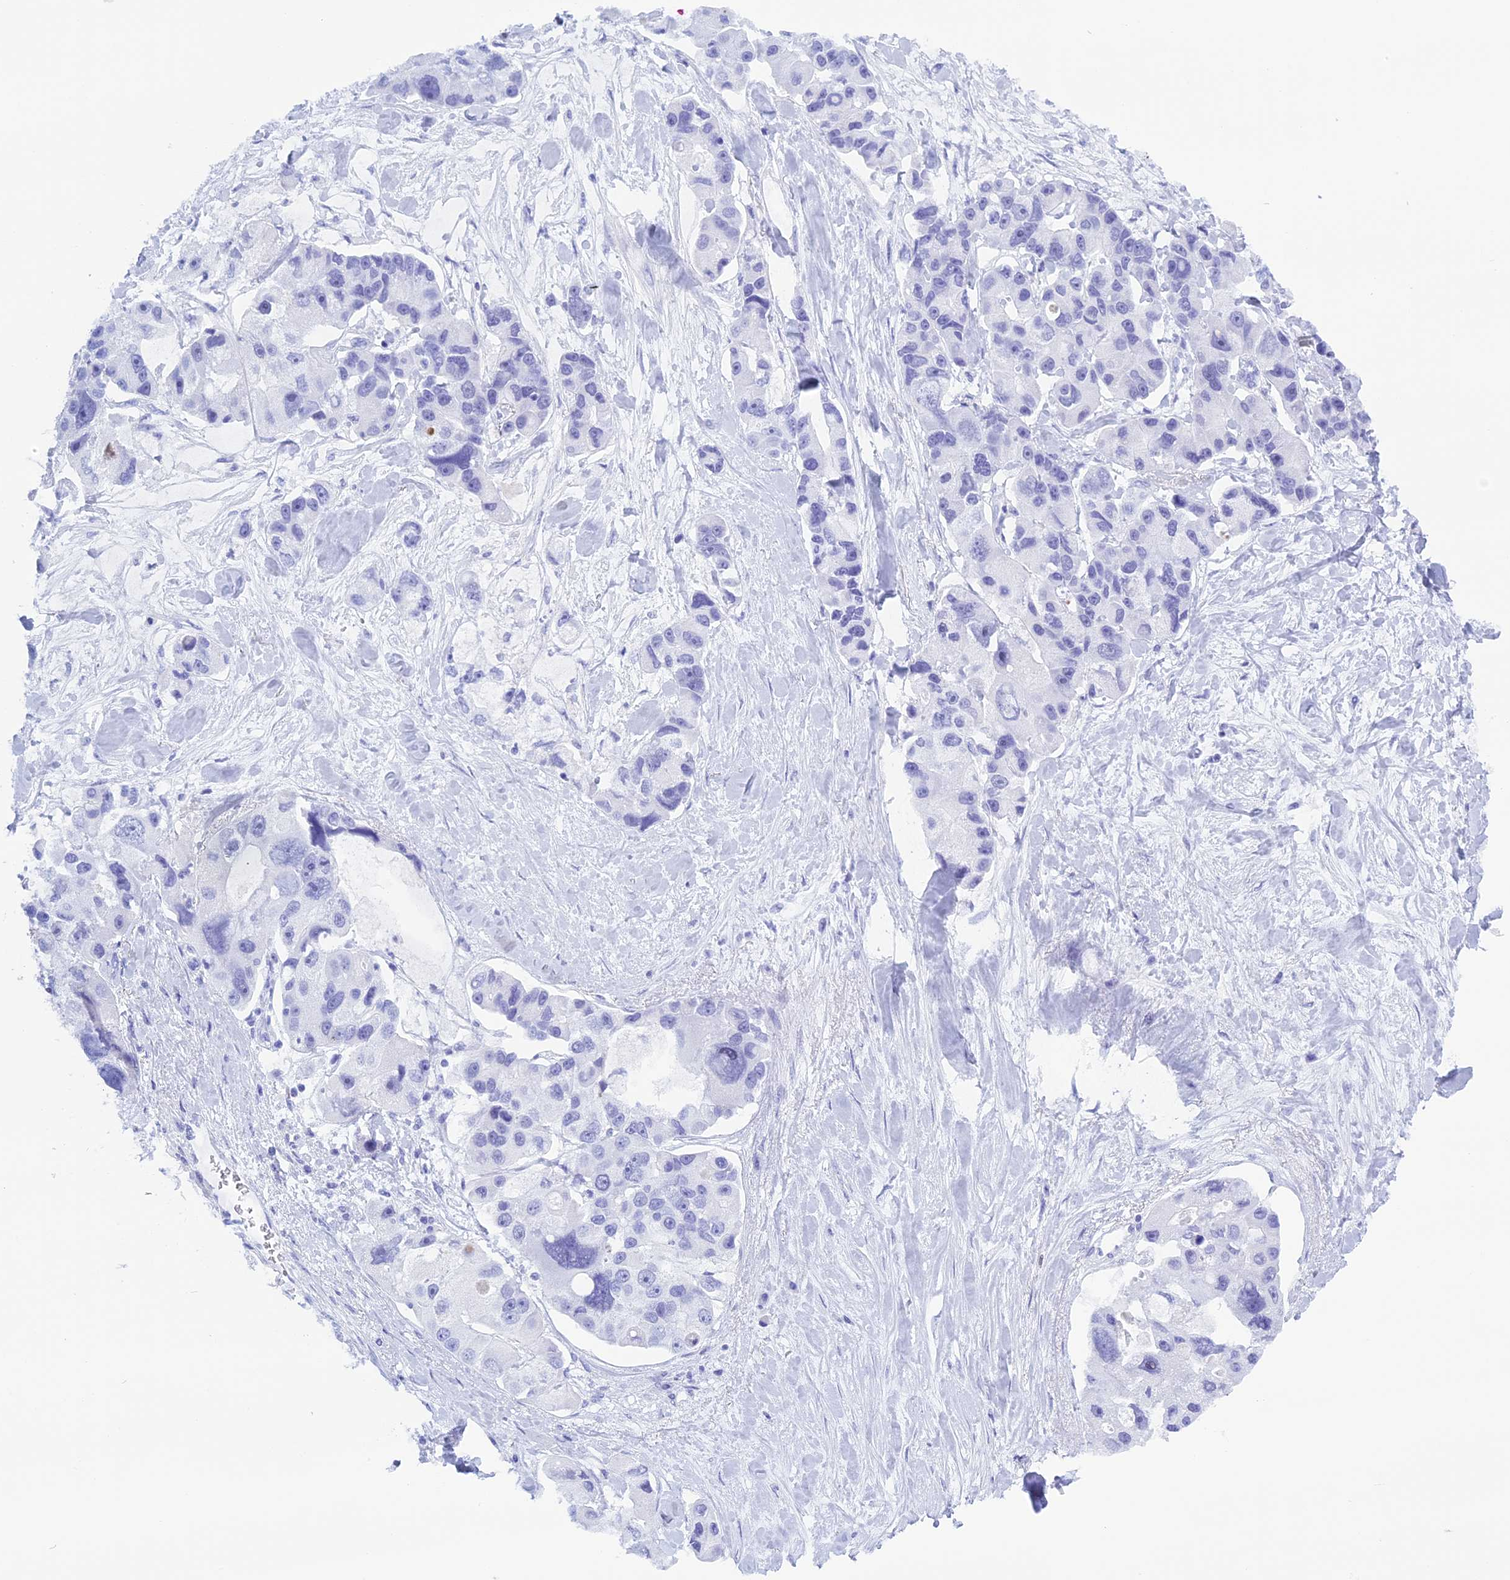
{"staining": {"intensity": "negative", "quantity": "none", "location": "none"}, "tissue": "lung cancer", "cell_type": "Tumor cells", "image_type": "cancer", "snomed": [{"axis": "morphology", "description": "Adenocarcinoma, NOS"}, {"axis": "topography", "description": "Lung"}], "caption": "The histopathology image exhibits no staining of tumor cells in adenocarcinoma (lung).", "gene": "KCTD21", "patient": {"sex": "female", "age": 54}}